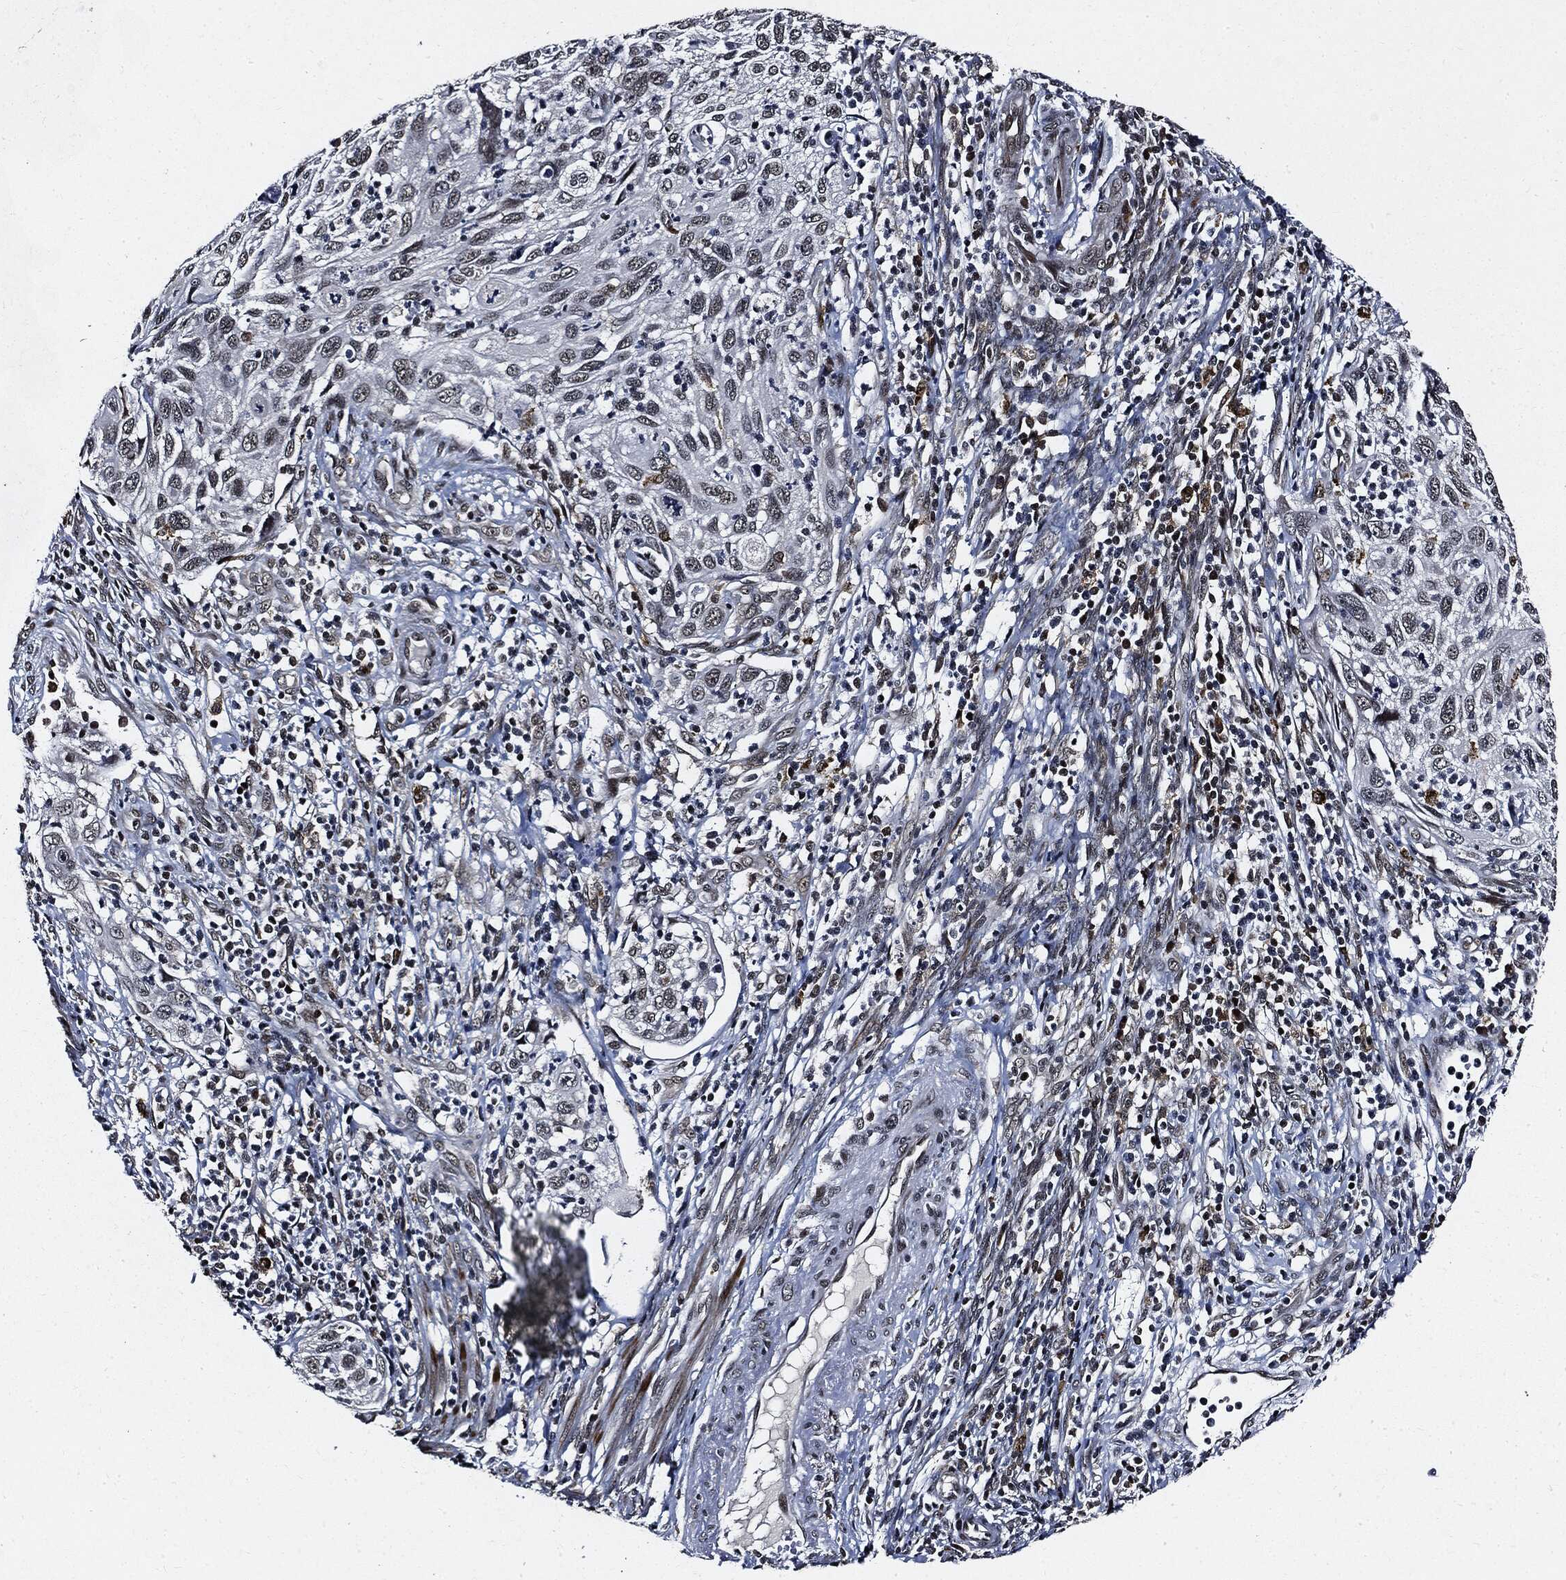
{"staining": {"intensity": "negative", "quantity": "none", "location": "none"}, "tissue": "cervical cancer", "cell_type": "Tumor cells", "image_type": "cancer", "snomed": [{"axis": "morphology", "description": "Squamous cell carcinoma, NOS"}, {"axis": "topography", "description": "Cervix"}], "caption": "This is an immunohistochemistry (IHC) micrograph of human cervical cancer. There is no staining in tumor cells.", "gene": "SUGT1", "patient": {"sex": "female", "age": 70}}